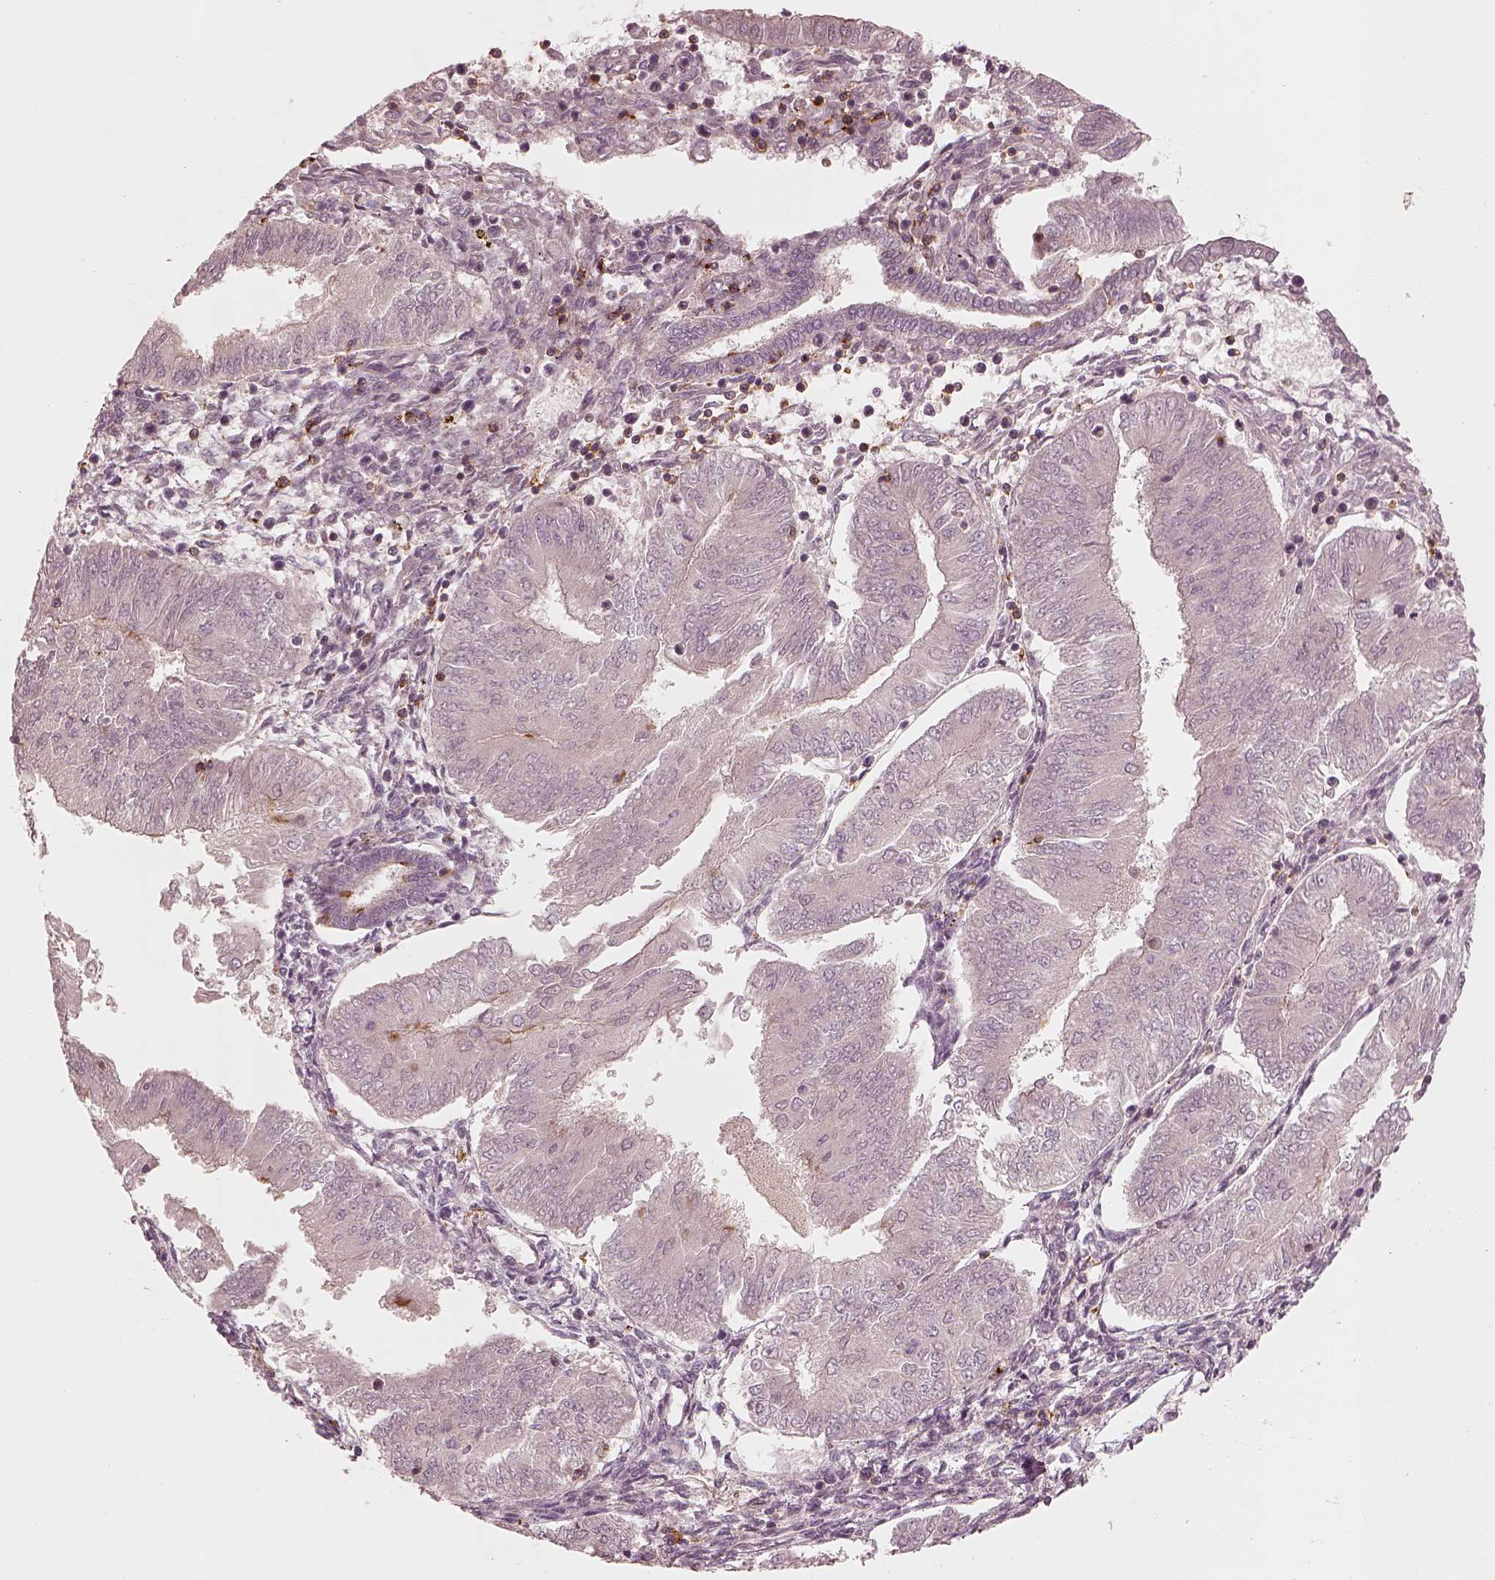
{"staining": {"intensity": "weak", "quantity": "<25%", "location": "cytoplasmic/membranous"}, "tissue": "endometrial cancer", "cell_type": "Tumor cells", "image_type": "cancer", "snomed": [{"axis": "morphology", "description": "Adenocarcinoma, NOS"}, {"axis": "topography", "description": "Endometrium"}], "caption": "Tumor cells show no significant expression in endometrial adenocarcinoma.", "gene": "FAM107B", "patient": {"sex": "female", "age": 53}}